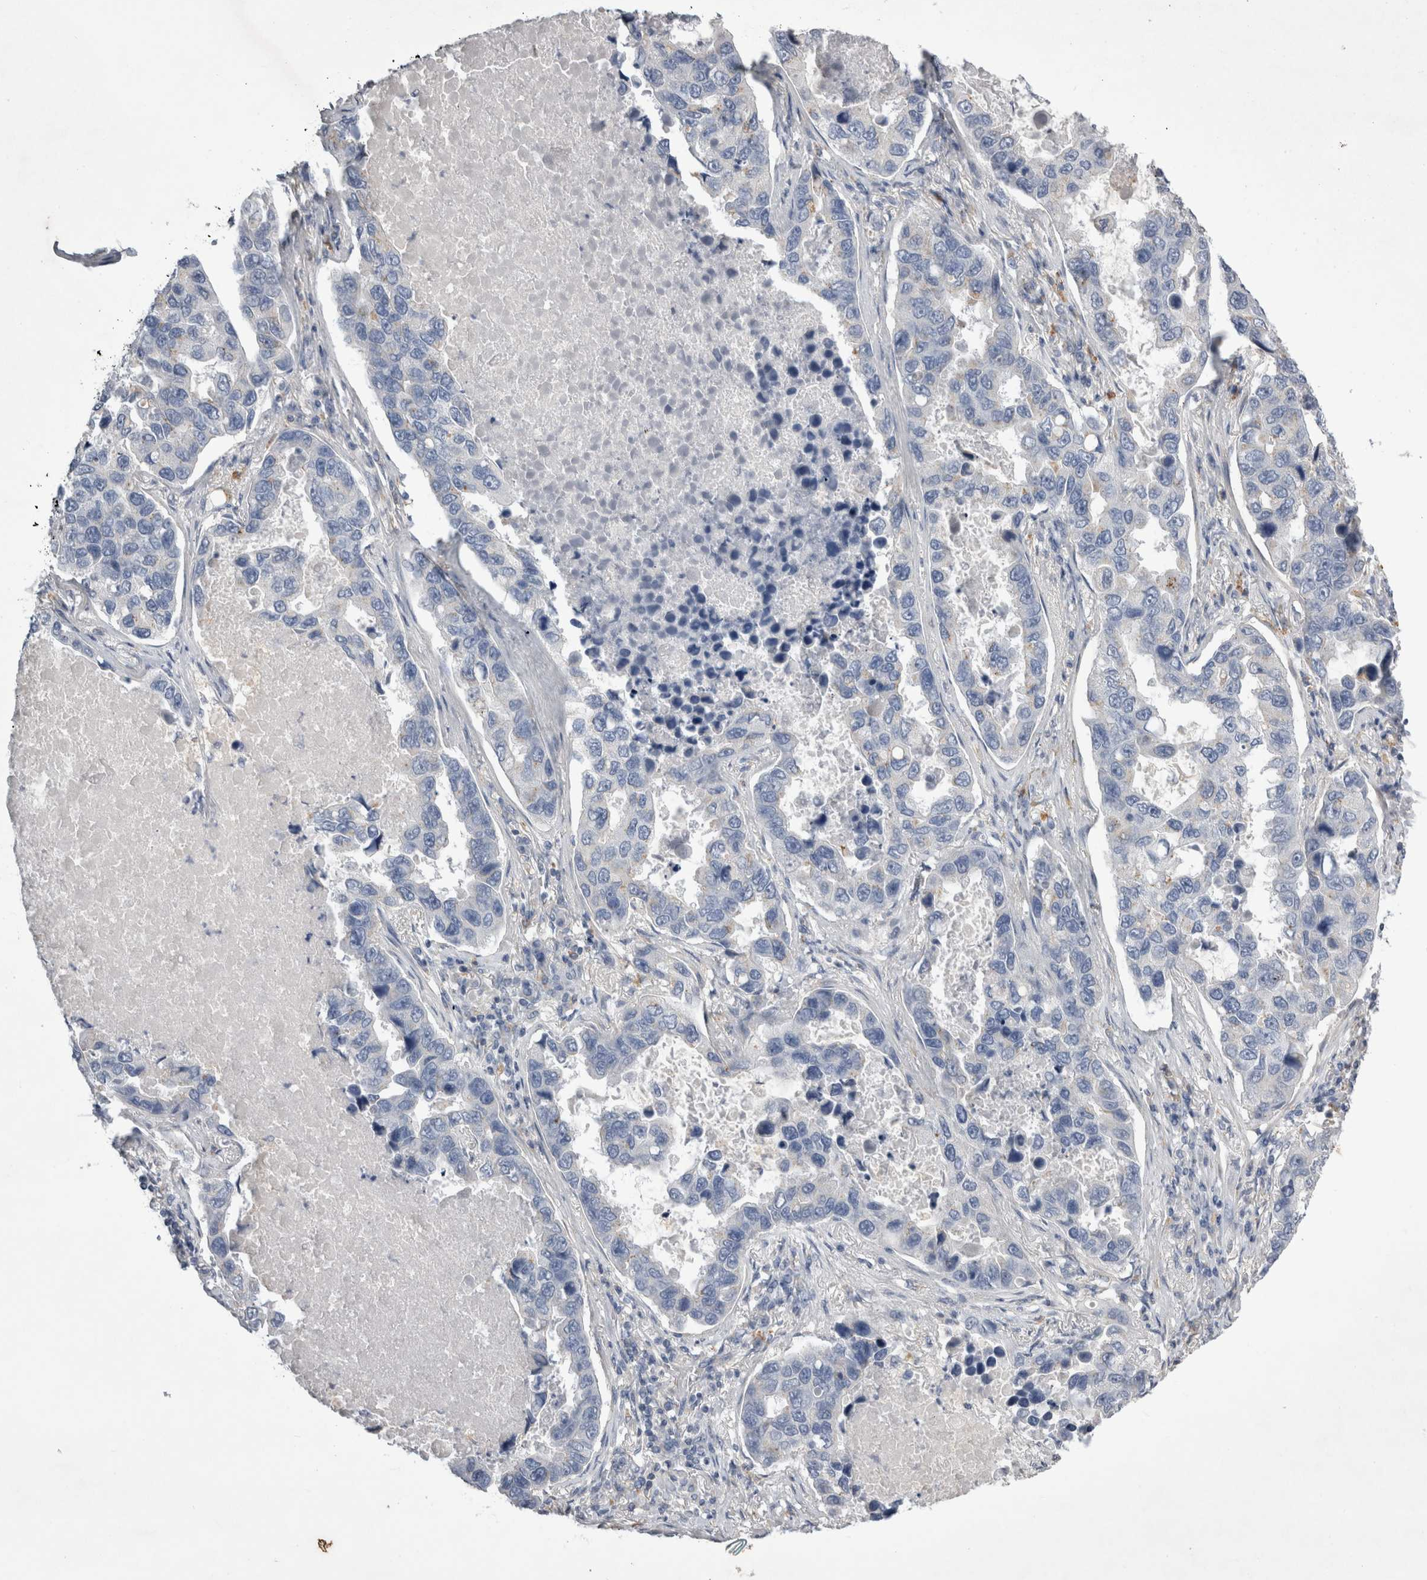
{"staining": {"intensity": "negative", "quantity": "none", "location": "none"}, "tissue": "lung cancer", "cell_type": "Tumor cells", "image_type": "cancer", "snomed": [{"axis": "morphology", "description": "Adenocarcinoma, NOS"}, {"axis": "topography", "description": "Lung"}], "caption": "IHC micrograph of human adenocarcinoma (lung) stained for a protein (brown), which shows no expression in tumor cells.", "gene": "STRADB", "patient": {"sex": "male", "age": 64}}